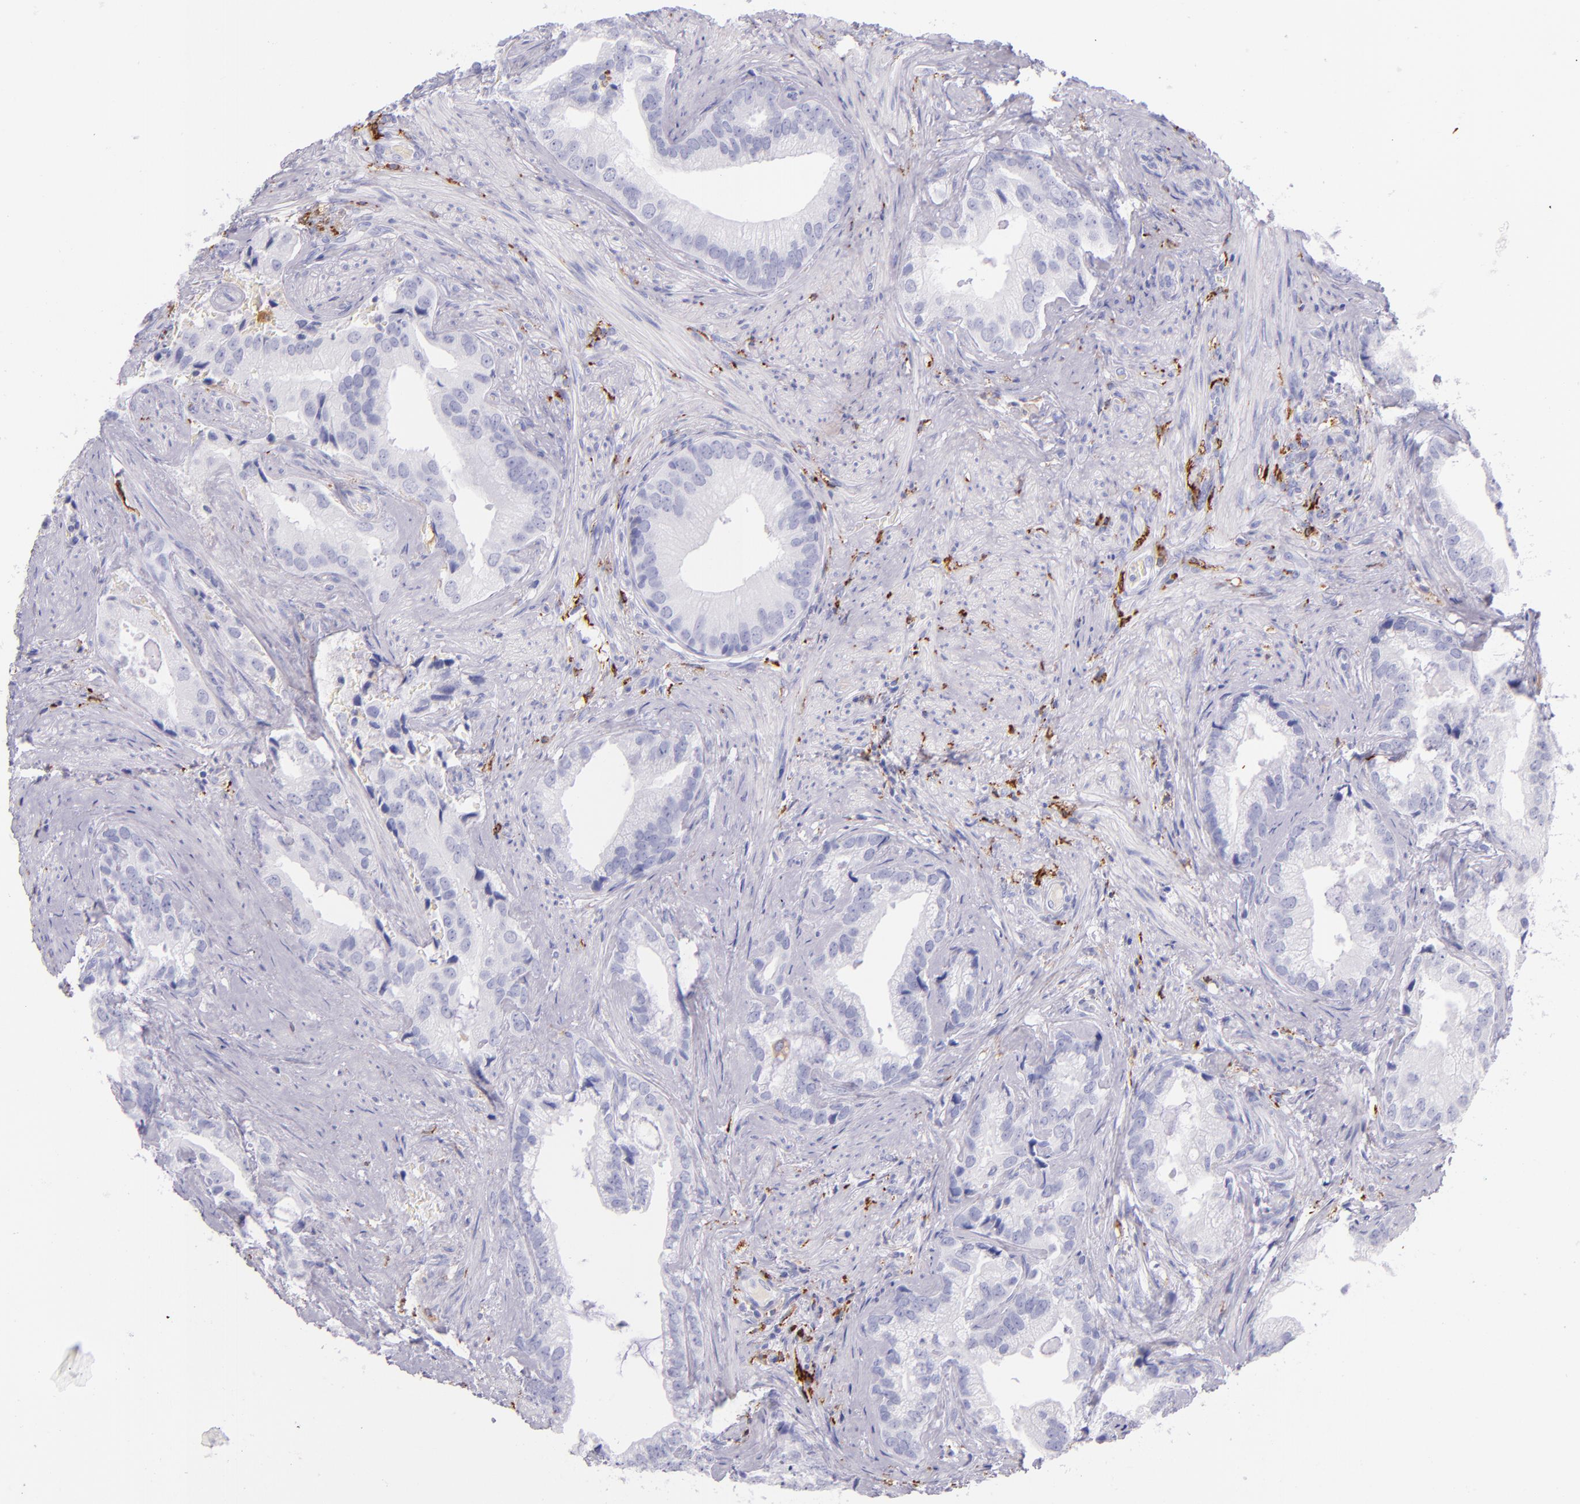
{"staining": {"intensity": "negative", "quantity": "none", "location": "none"}, "tissue": "prostate cancer", "cell_type": "Tumor cells", "image_type": "cancer", "snomed": [{"axis": "morphology", "description": "Adenocarcinoma, Low grade"}, {"axis": "topography", "description": "Prostate"}], "caption": "This photomicrograph is of prostate cancer stained with immunohistochemistry (IHC) to label a protein in brown with the nuclei are counter-stained blue. There is no expression in tumor cells. (DAB IHC visualized using brightfield microscopy, high magnification).", "gene": "CD163", "patient": {"sex": "male", "age": 71}}